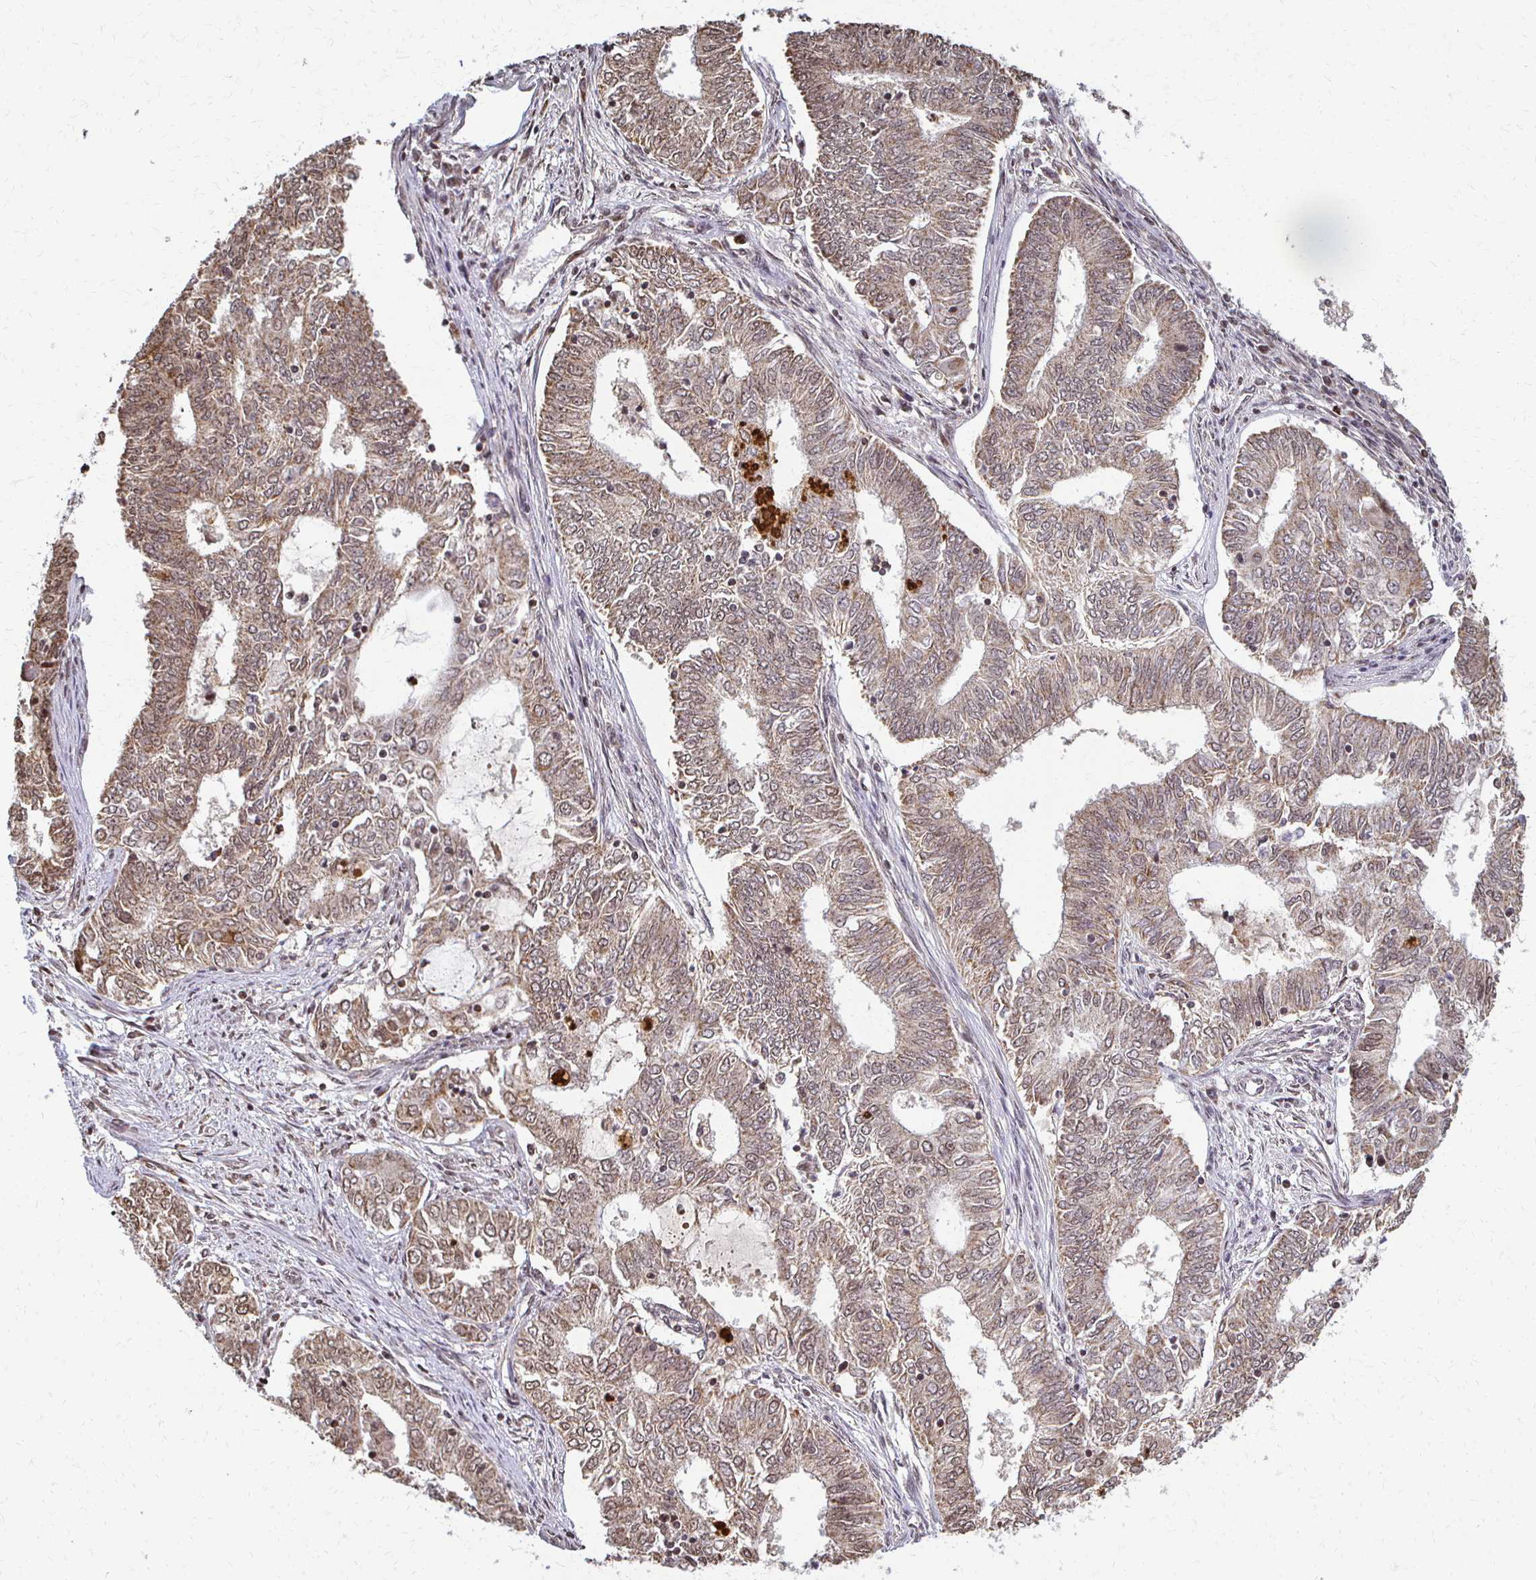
{"staining": {"intensity": "weak", "quantity": ">75%", "location": "cytoplasmic/membranous,nuclear"}, "tissue": "endometrial cancer", "cell_type": "Tumor cells", "image_type": "cancer", "snomed": [{"axis": "morphology", "description": "Adenocarcinoma, NOS"}, {"axis": "topography", "description": "Endometrium"}], "caption": "Protein staining of endometrial cancer tissue displays weak cytoplasmic/membranous and nuclear expression in approximately >75% of tumor cells. (brown staining indicates protein expression, while blue staining denotes nuclei).", "gene": "HOXA9", "patient": {"sex": "female", "age": 62}}